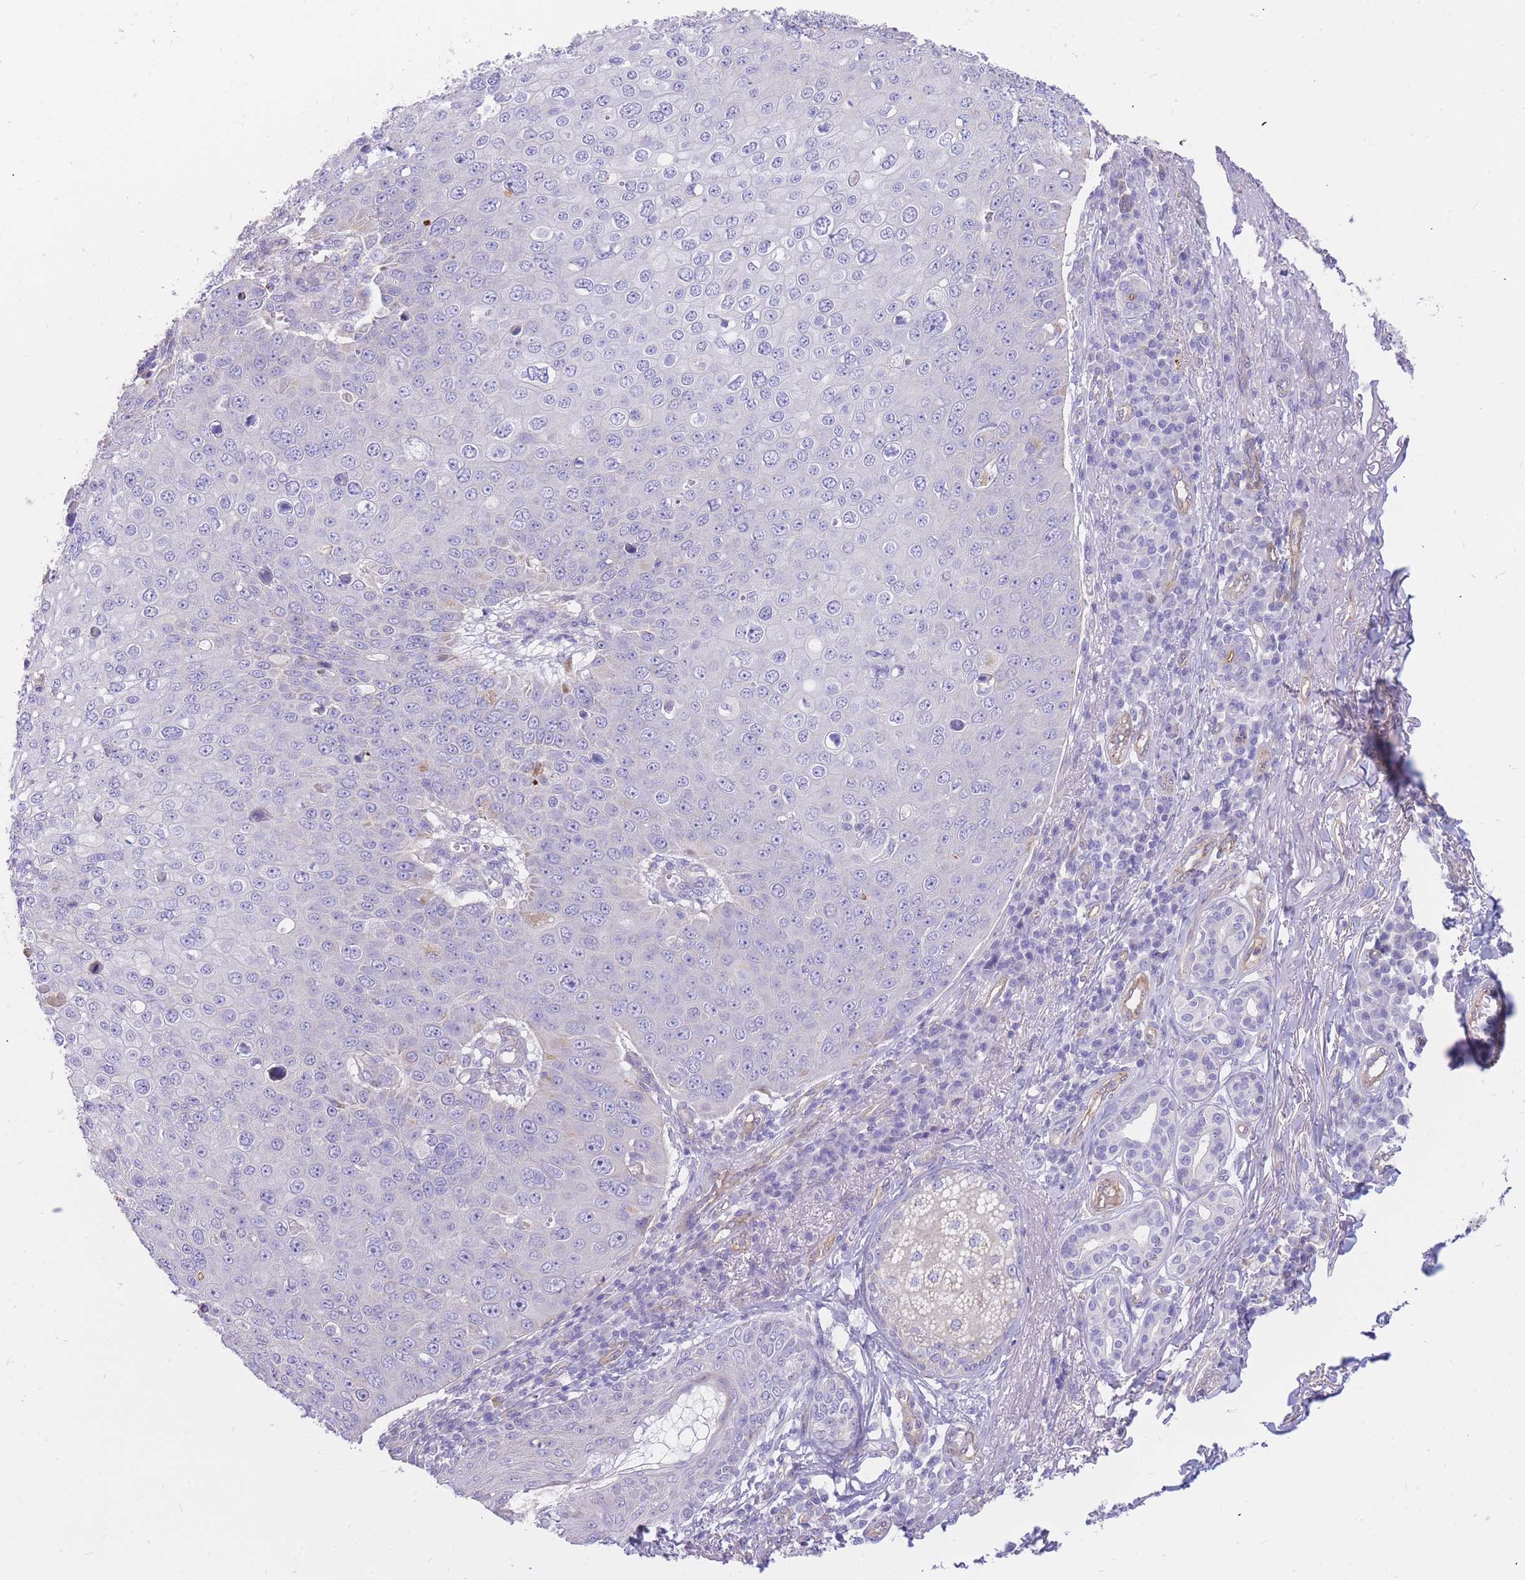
{"staining": {"intensity": "negative", "quantity": "none", "location": "none"}, "tissue": "skin cancer", "cell_type": "Tumor cells", "image_type": "cancer", "snomed": [{"axis": "morphology", "description": "Squamous cell carcinoma, NOS"}, {"axis": "topography", "description": "Skin"}], "caption": "An image of skin squamous cell carcinoma stained for a protein shows no brown staining in tumor cells.", "gene": "SULT1A1", "patient": {"sex": "male", "age": 71}}